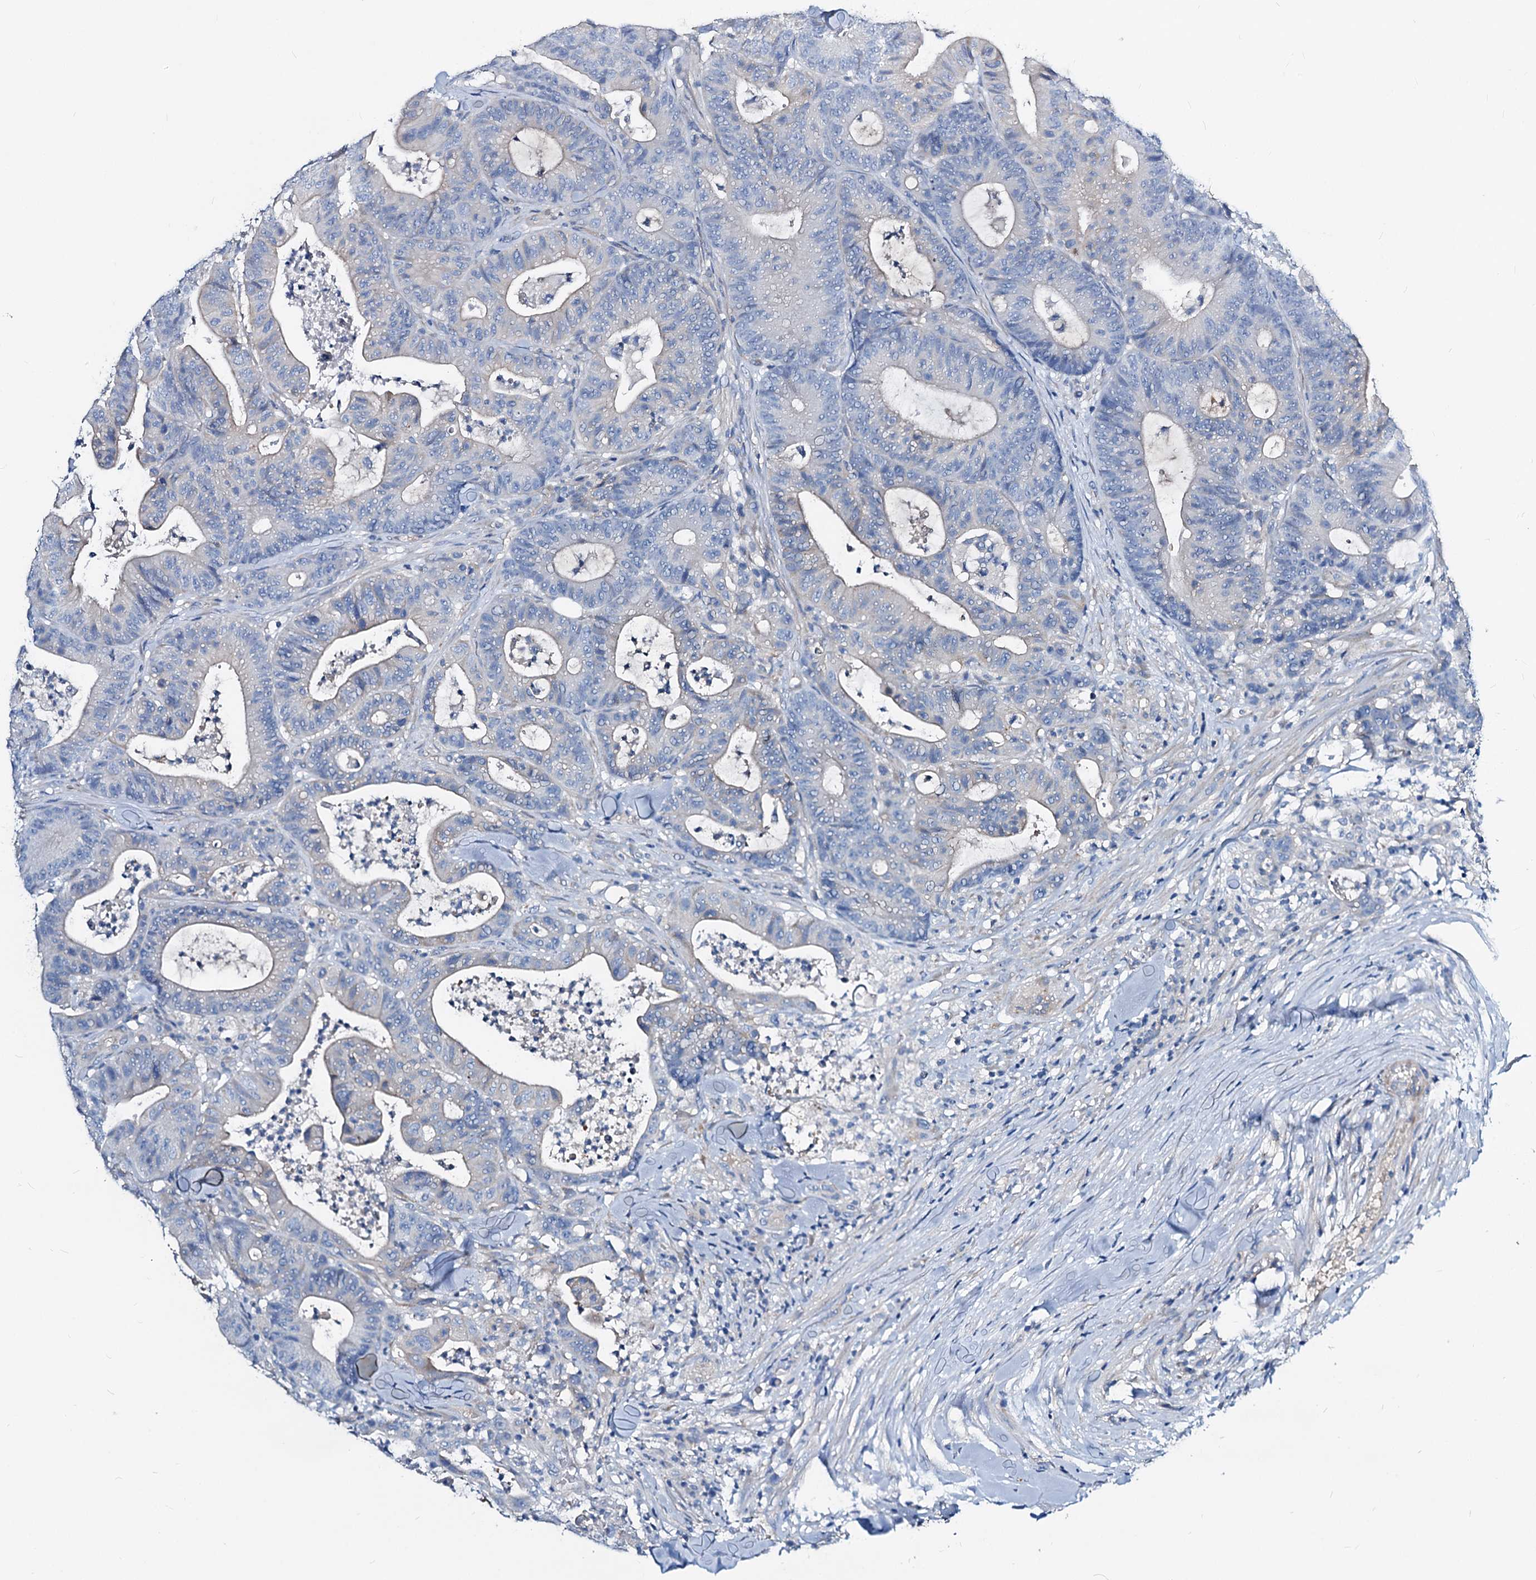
{"staining": {"intensity": "negative", "quantity": "none", "location": "none"}, "tissue": "colorectal cancer", "cell_type": "Tumor cells", "image_type": "cancer", "snomed": [{"axis": "morphology", "description": "Adenocarcinoma, NOS"}, {"axis": "topography", "description": "Colon"}], "caption": "Colorectal cancer stained for a protein using immunohistochemistry shows no expression tumor cells.", "gene": "DYDC2", "patient": {"sex": "female", "age": 84}}